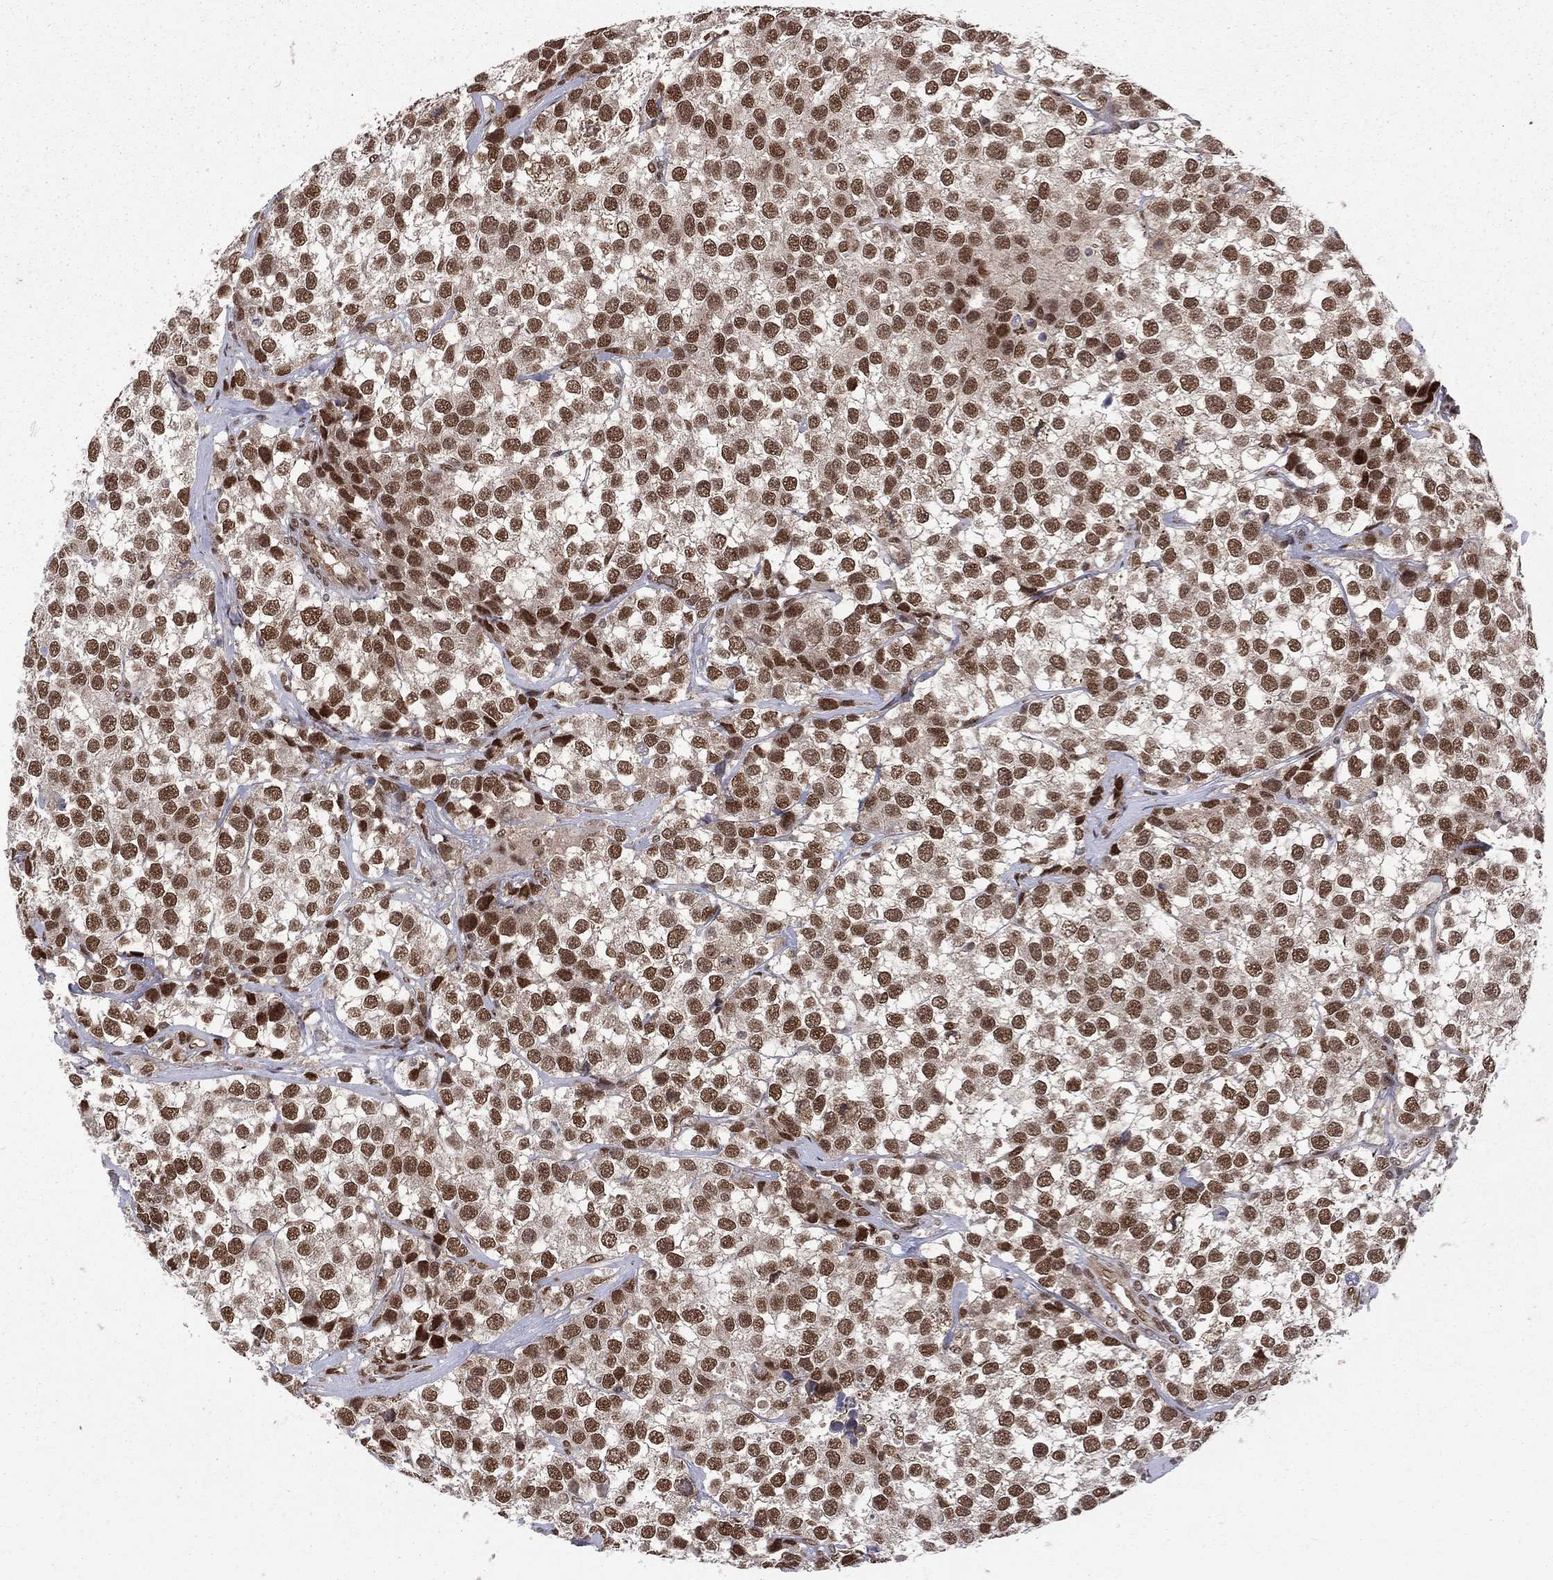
{"staining": {"intensity": "strong", "quantity": ">75%", "location": "nuclear"}, "tissue": "testis cancer", "cell_type": "Tumor cells", "image_type": "cancer", "snomed": [{"axis": "morphology", "description": "Seminoma, NOS"}, {"axis": "topography", "description": "Testis"}], "caption": "This micrograph displays immunohistochemistry staining of testis cancer, with high strong nuclear expression in about >75% of tumor cells.", "gene": "SAP30L", "patient": {"sex": "male", "age": 59}}